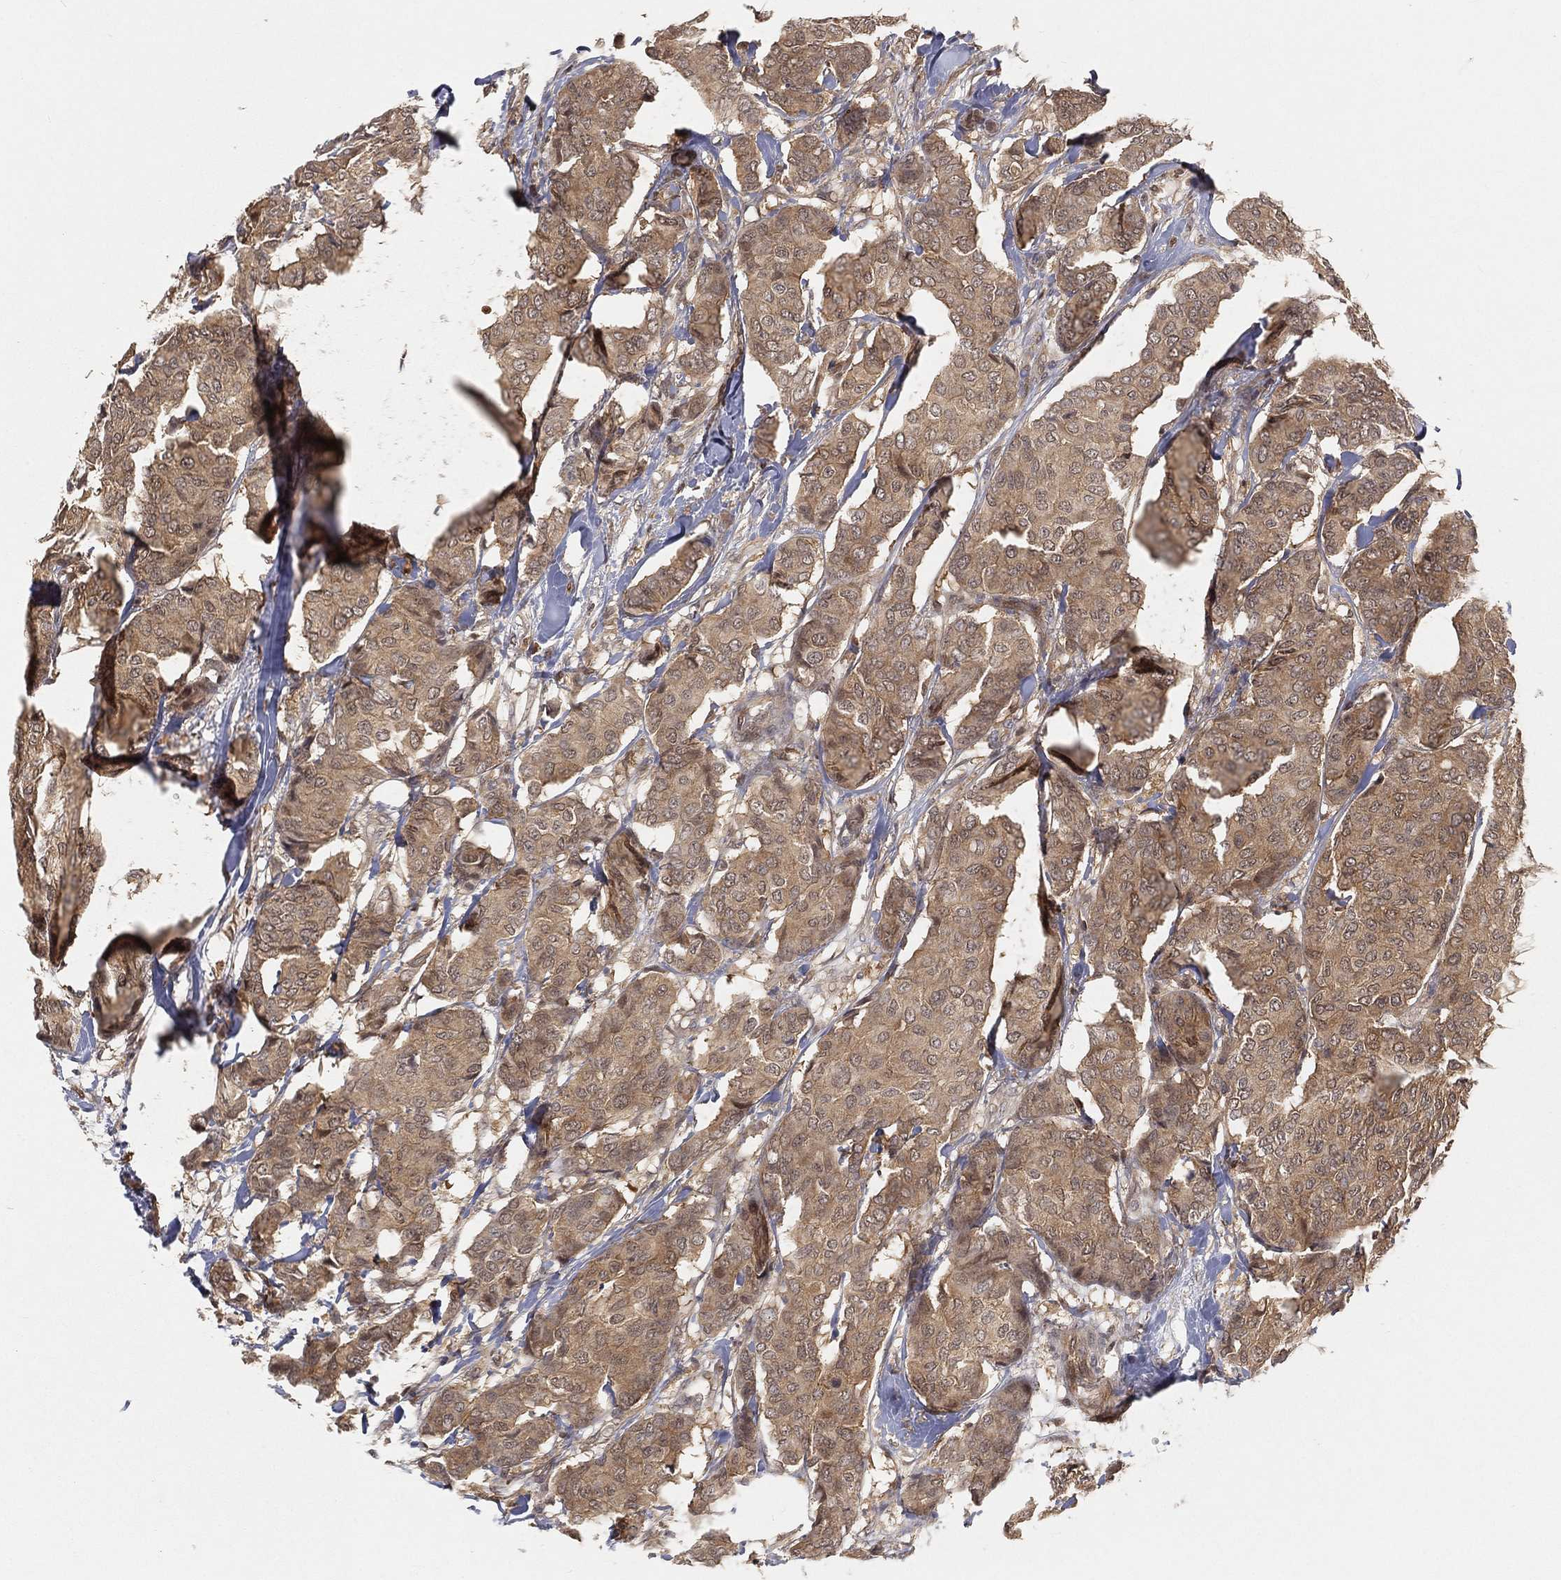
{"staining": {"intensity": "moderate", "quantity": "25%-75%", "location": "cytoplasmic/membranous"}, "tissue": "breast cancer", "cell_type": "Tumor cells", "image_type": "cancer", "snomed": [{"axis": "morphology", "description": "Duct carcinoma"}, {"axis": "topography", "description": "Breast"}], "caption": "Breast cancer tissue shows moderate cytoplasmic/membranous staining in about 25%-75% of tumor cells Immunohistochemistry stains the protein in brown and the nuclei are stained blue.", "gene": "MAPK1", "patient": {"sex": "female", "age": 75}}